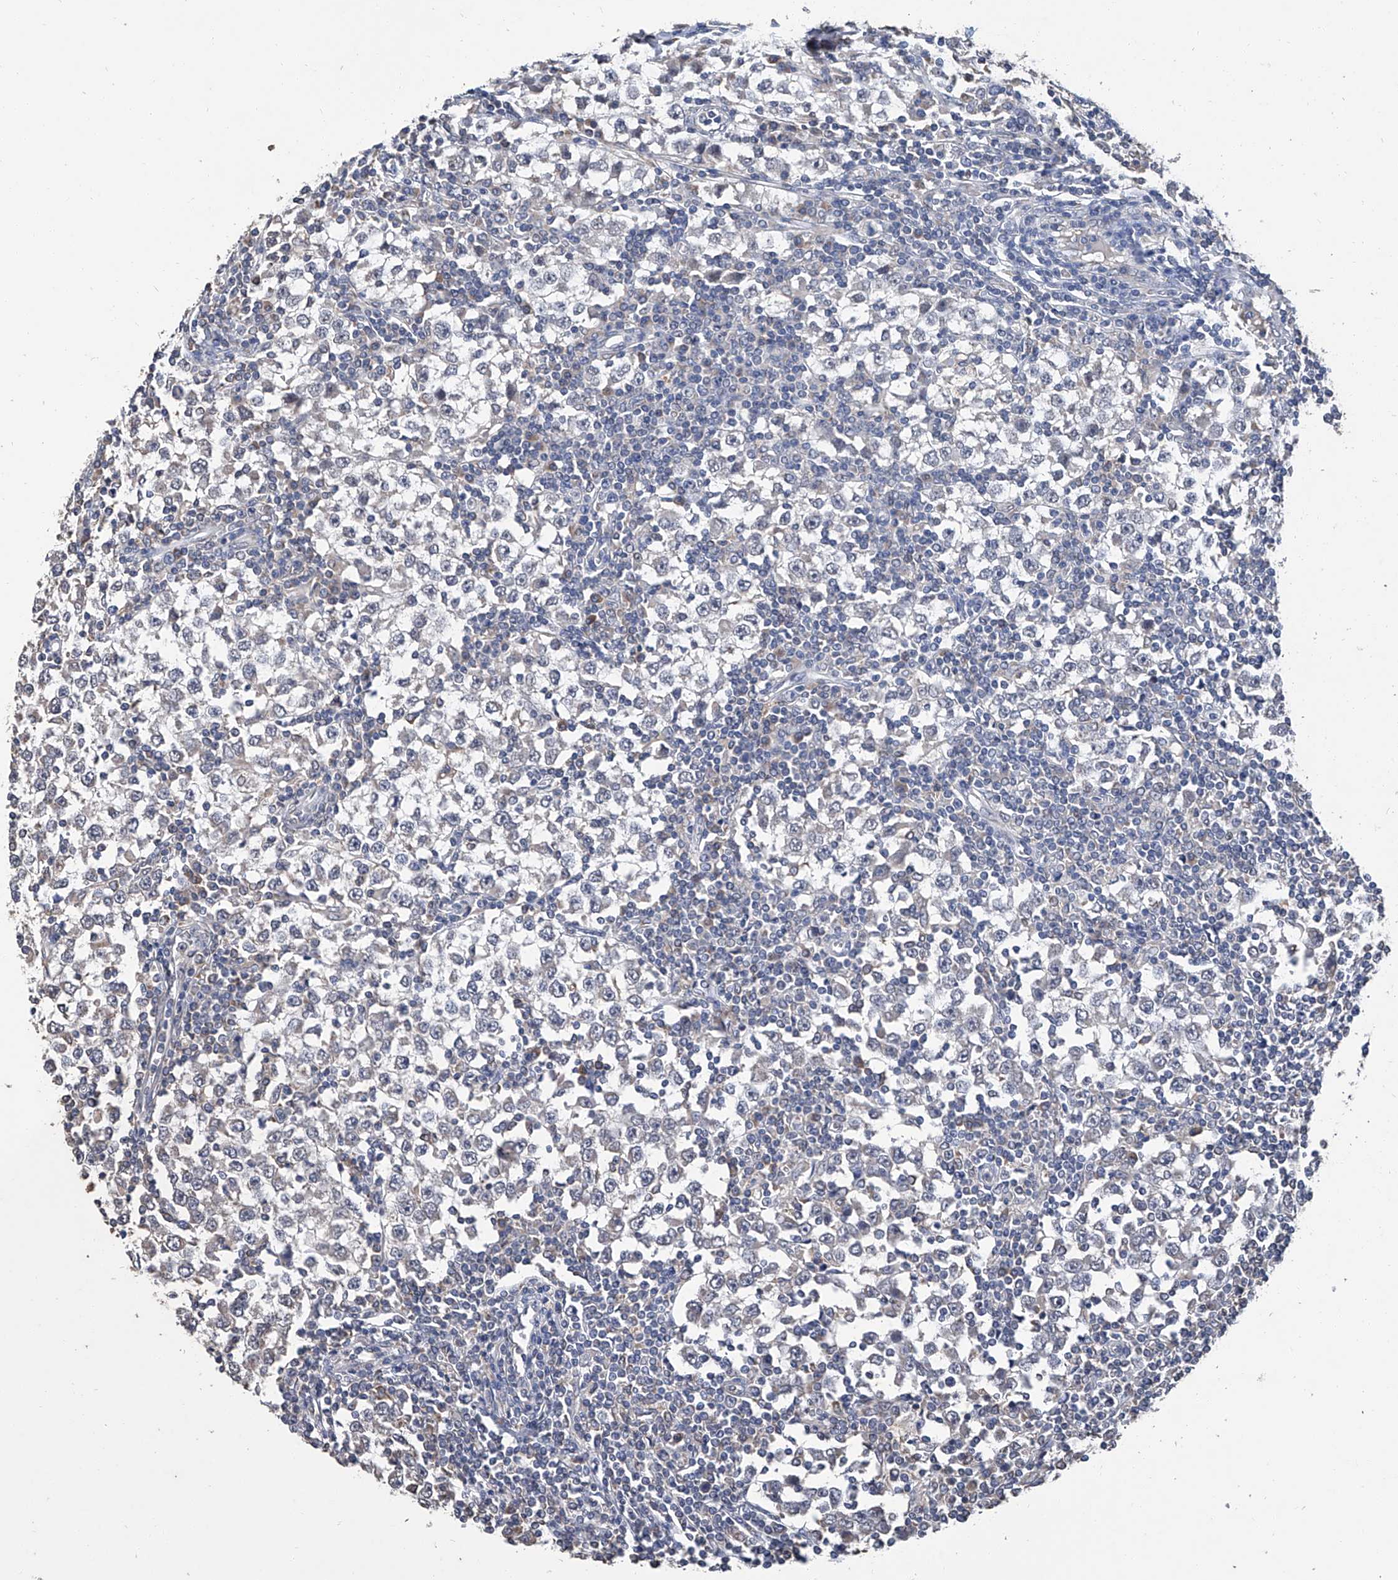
{"staining": {"intensity": "negative", "quantity": "none", "location": "none"}, "tissue": "testis cancer", "cell_type": "Tumor cells", "image_type": "cancer", "snomed": [{"axis": "morphology", "description": "Seminoma, NOS"}, {"axis": "topography", "description": "Testis"}], "caption": "Immunohistochemical staining of human testis cancer (seminoma) demonstrates no significant expression in tumor cells.", "gene": "GPT", "patient": {"sex": "male", "age": 65}}